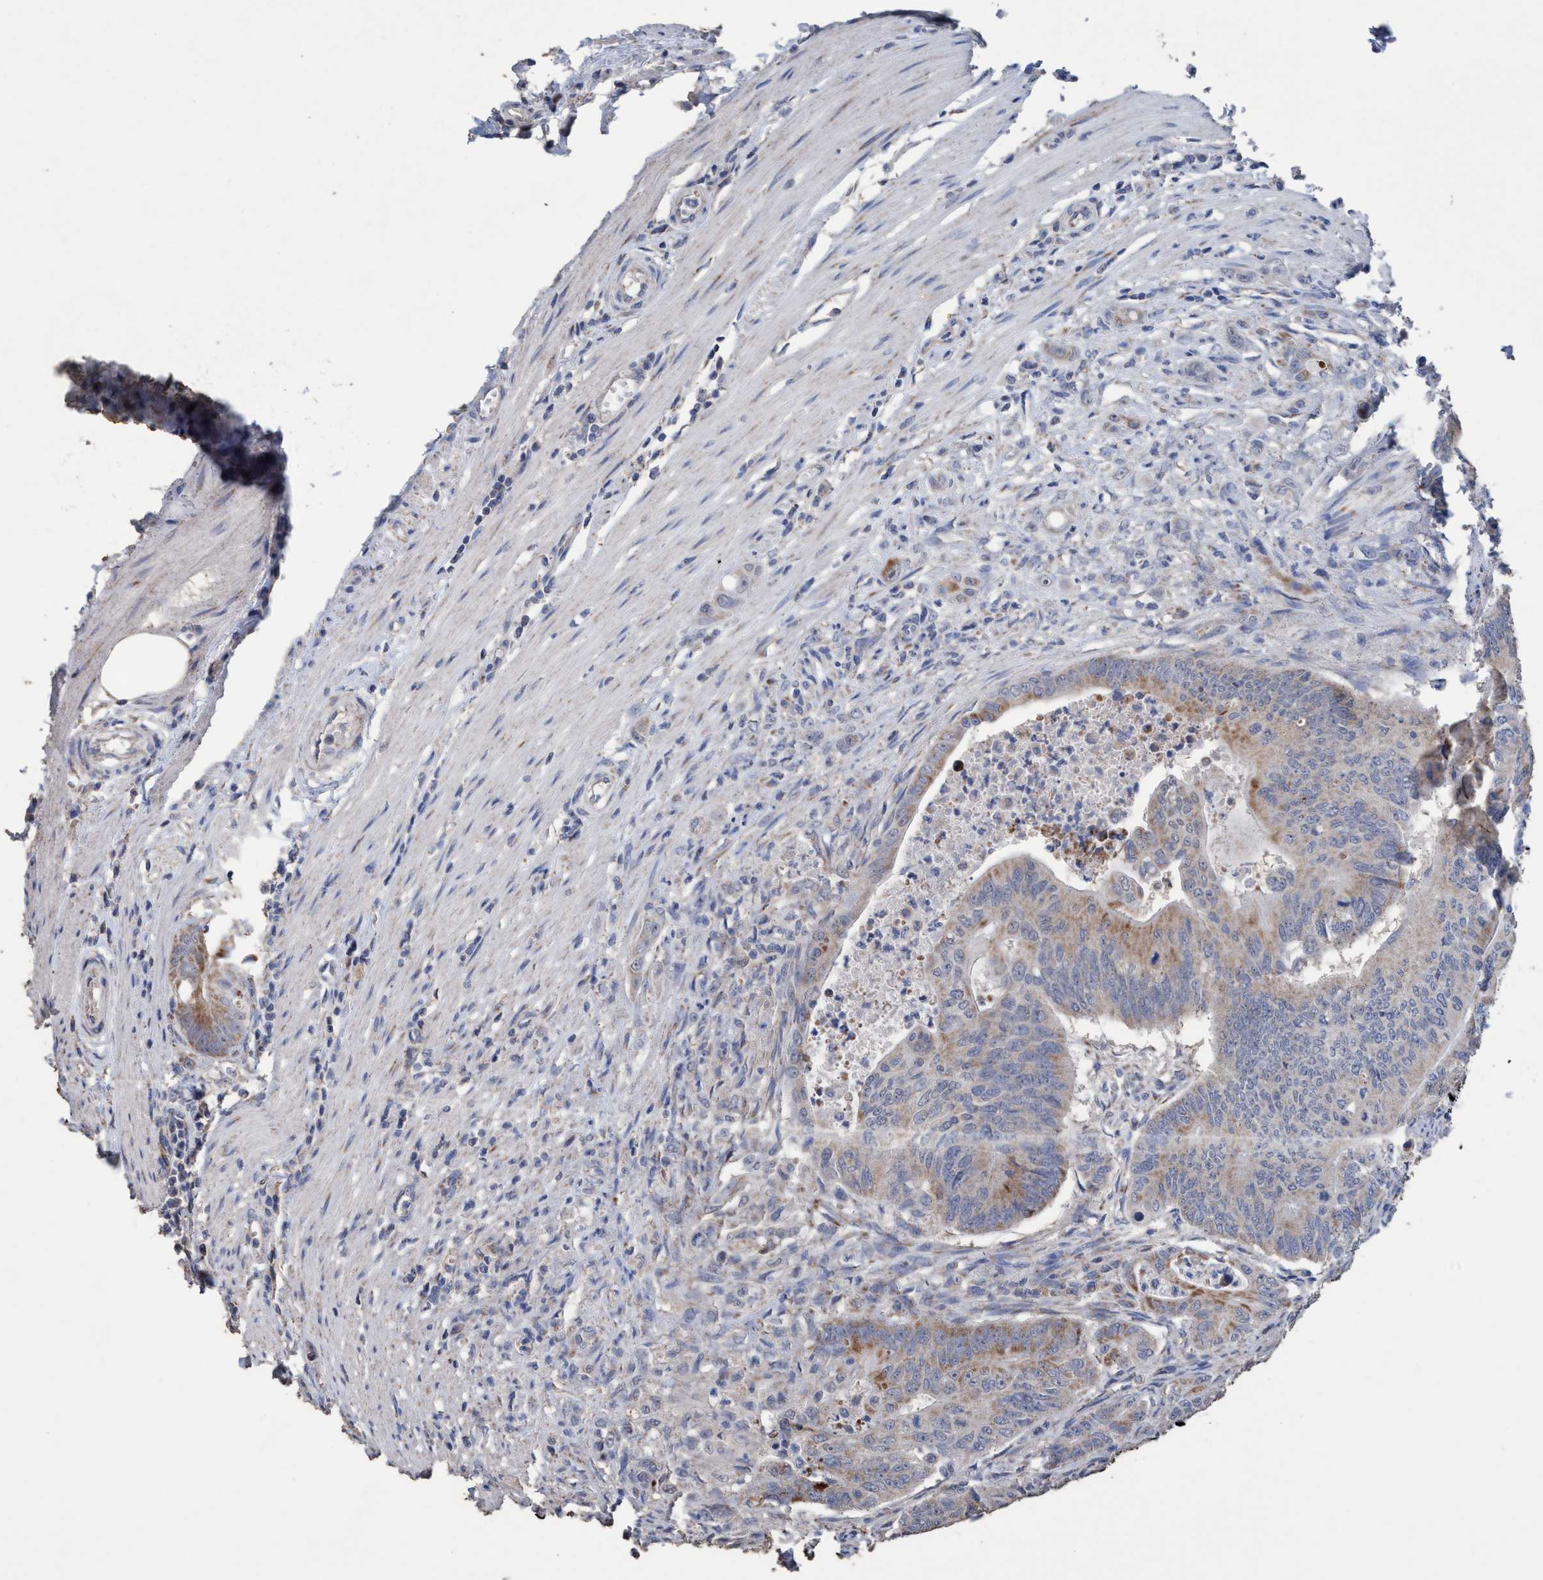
{"staining": {"intensity": "weak", "quantity": "25%-75%", "location": "cytoplasmic/membranous"}, "tissue": "colorectal cancer", "cell_type": "Tumor cells", "image_type": "cancer", "snomed": [{"axis": "morphology", "description": "Adenoma, NOS"}, {"axis": "morphology", "description": "Adenocarcinoma, NOS"}, {"axis": "topography", "description": "Colon"}], "caption": "IHC photomicrograph of adenocarcinoma (colorectal) stained for a protein (brown), which shows low levels of weak cytoplasmic/membranous expression in approximately 25%-75% of tumor cells.", "gene": "RSAD1", "patient": {"sex": "male", "age": 79}}